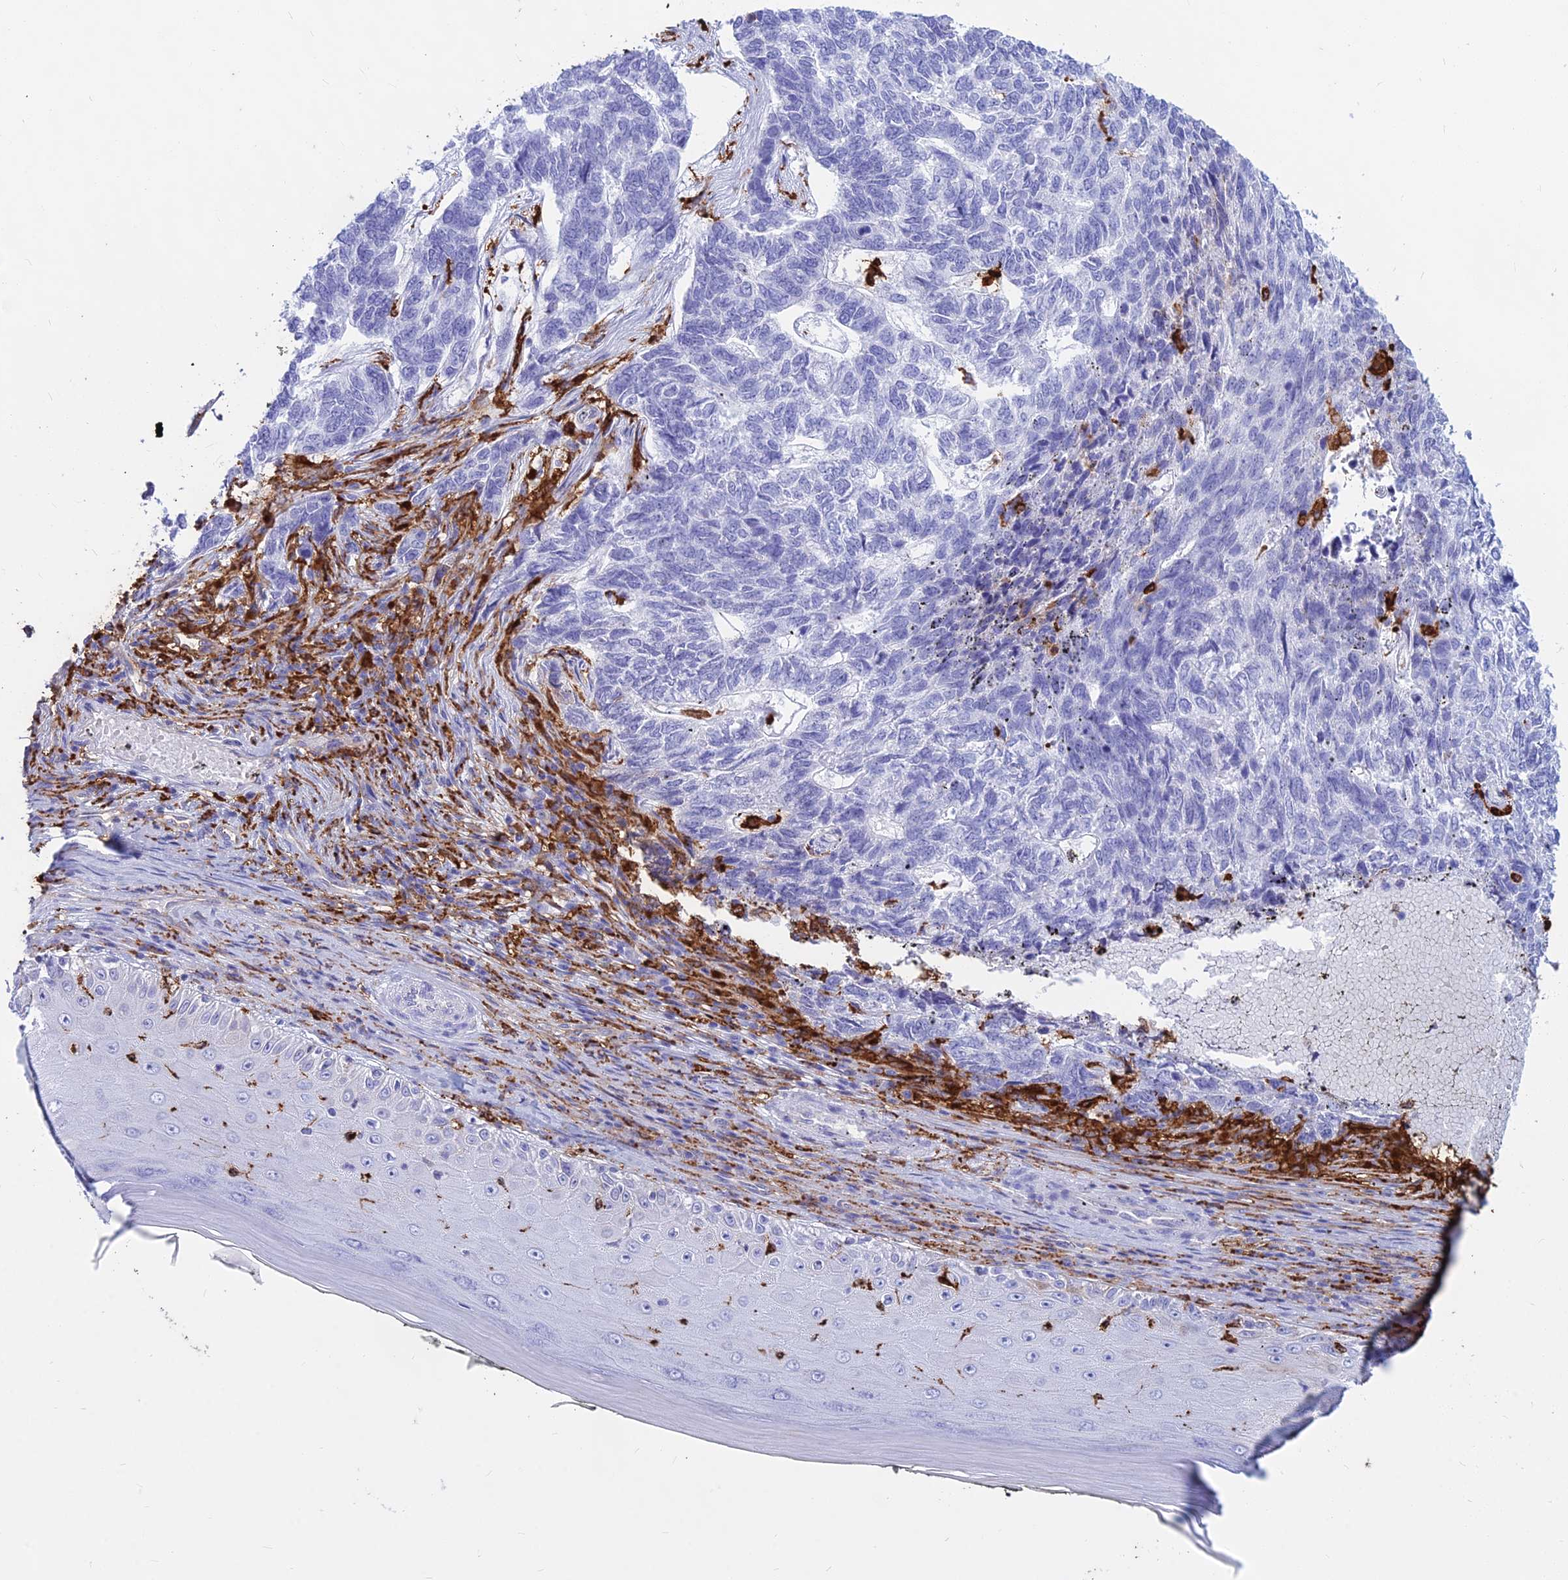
{"staining": {"intensity": "negative", "quantity": "none", "location": "none"}, "tissue": "skin cancer", "cell_type": "Tumor cells", "image_type": "cancer", "snomed": [{"axis": "morphology", "description": "Basal cell carcinoma"}, {"axis": "topography", "description": "Skin"}], "caption": "This is an immunohistochemistry photomicrograph of skin cancer. There is no positivity in tumor cells.", "gene": "HLA-DRB1", "patient": {"sex": "female", "age": 65}}